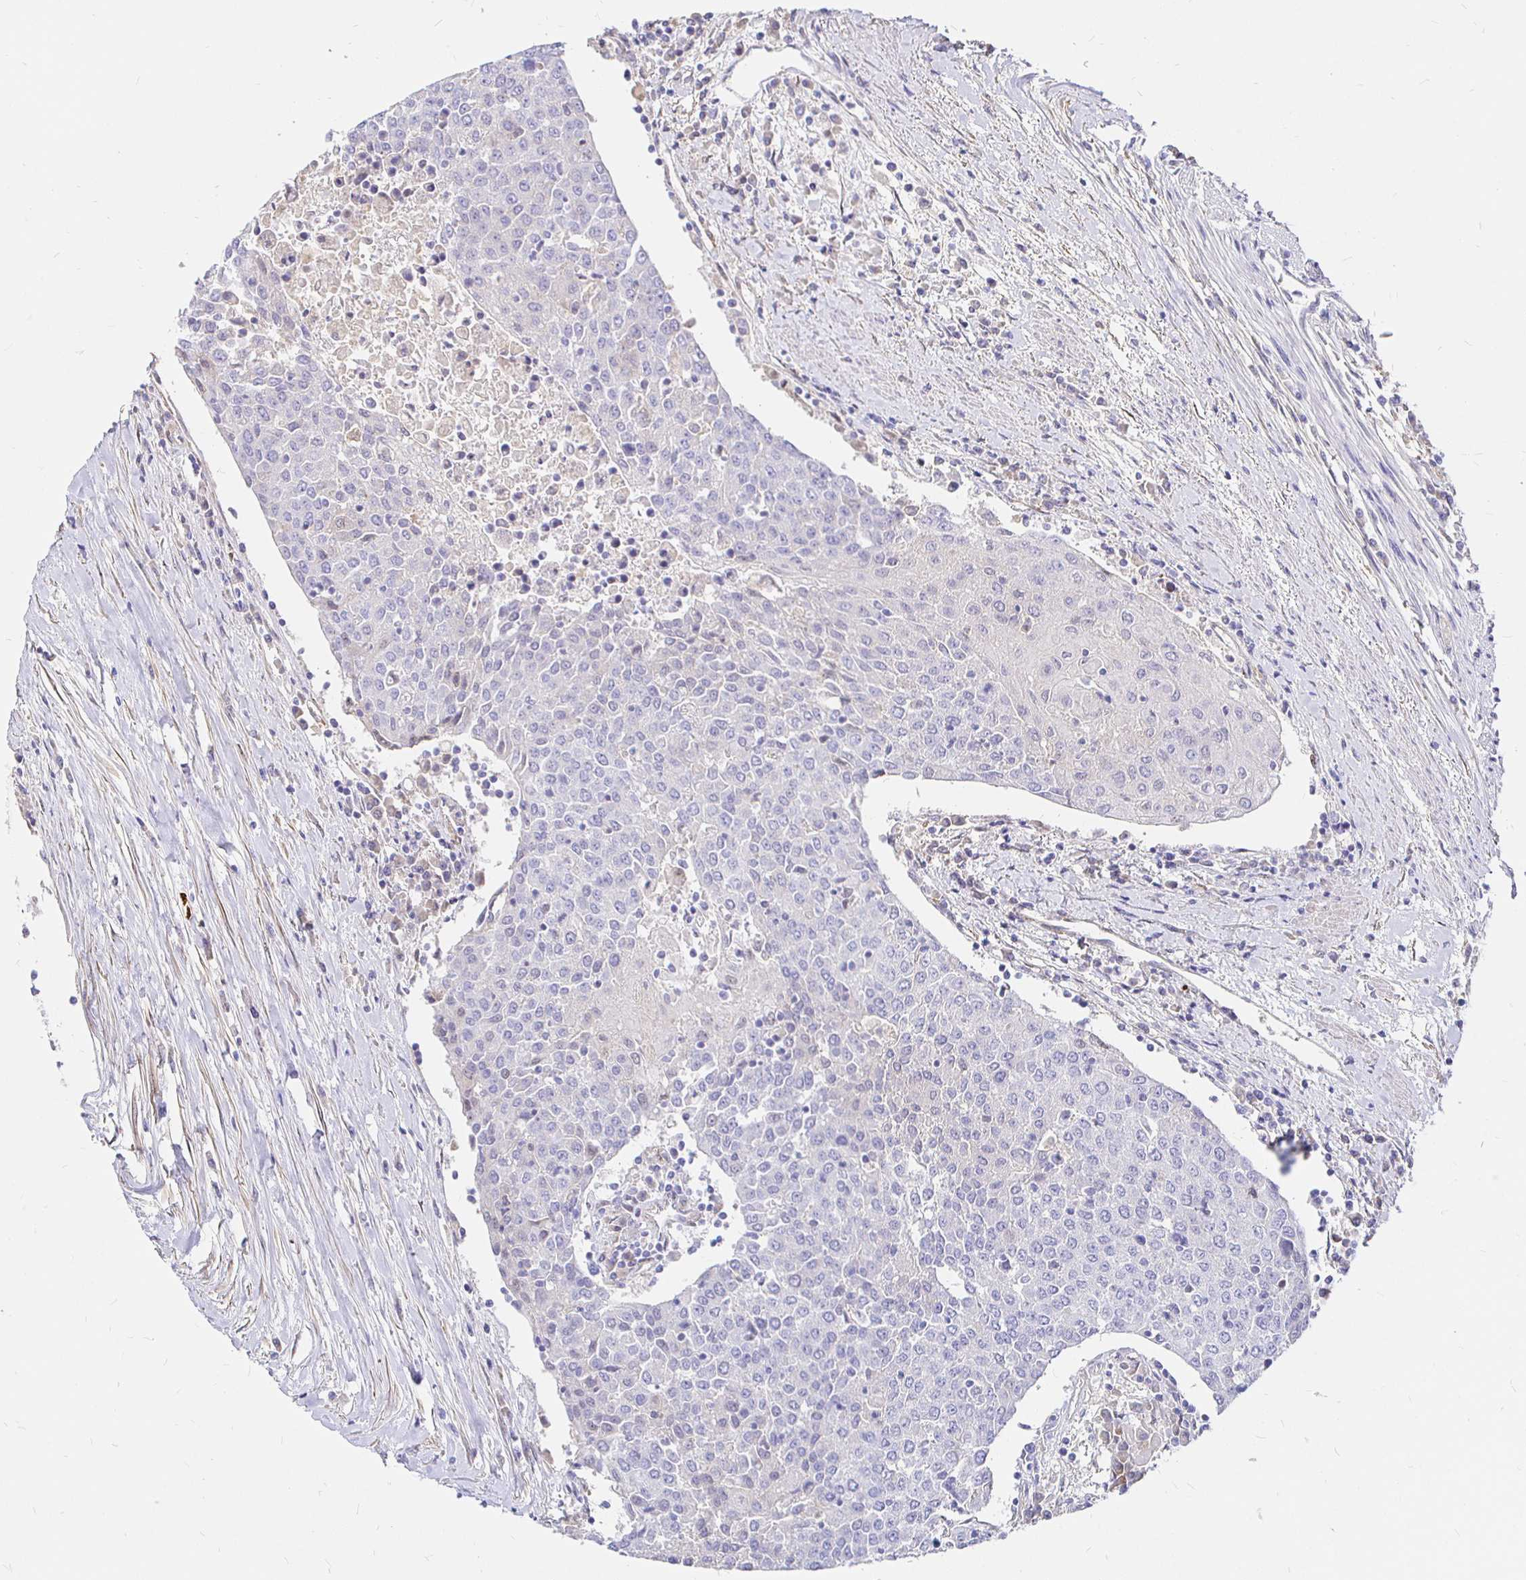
{"staining": {"intensity": "negative", "quantity": "none", "location": "none"}, "tissue": "urothelial cancer", "cell_type": "Tumor cells", "image_type": "cancer", "snomed": [{"axis": "morphology", "description": "Urothelial carcinoma, High grade"}, {"axis": "topography", "description": "Urinary bladder"}], "caption": "Immunohistochemical staining of high-grade urothelial carcinoma displays no significant expression in tumor cells.", "gene": "PALM2AKAP2", "patient": {"sex": "female", "age": 85}}